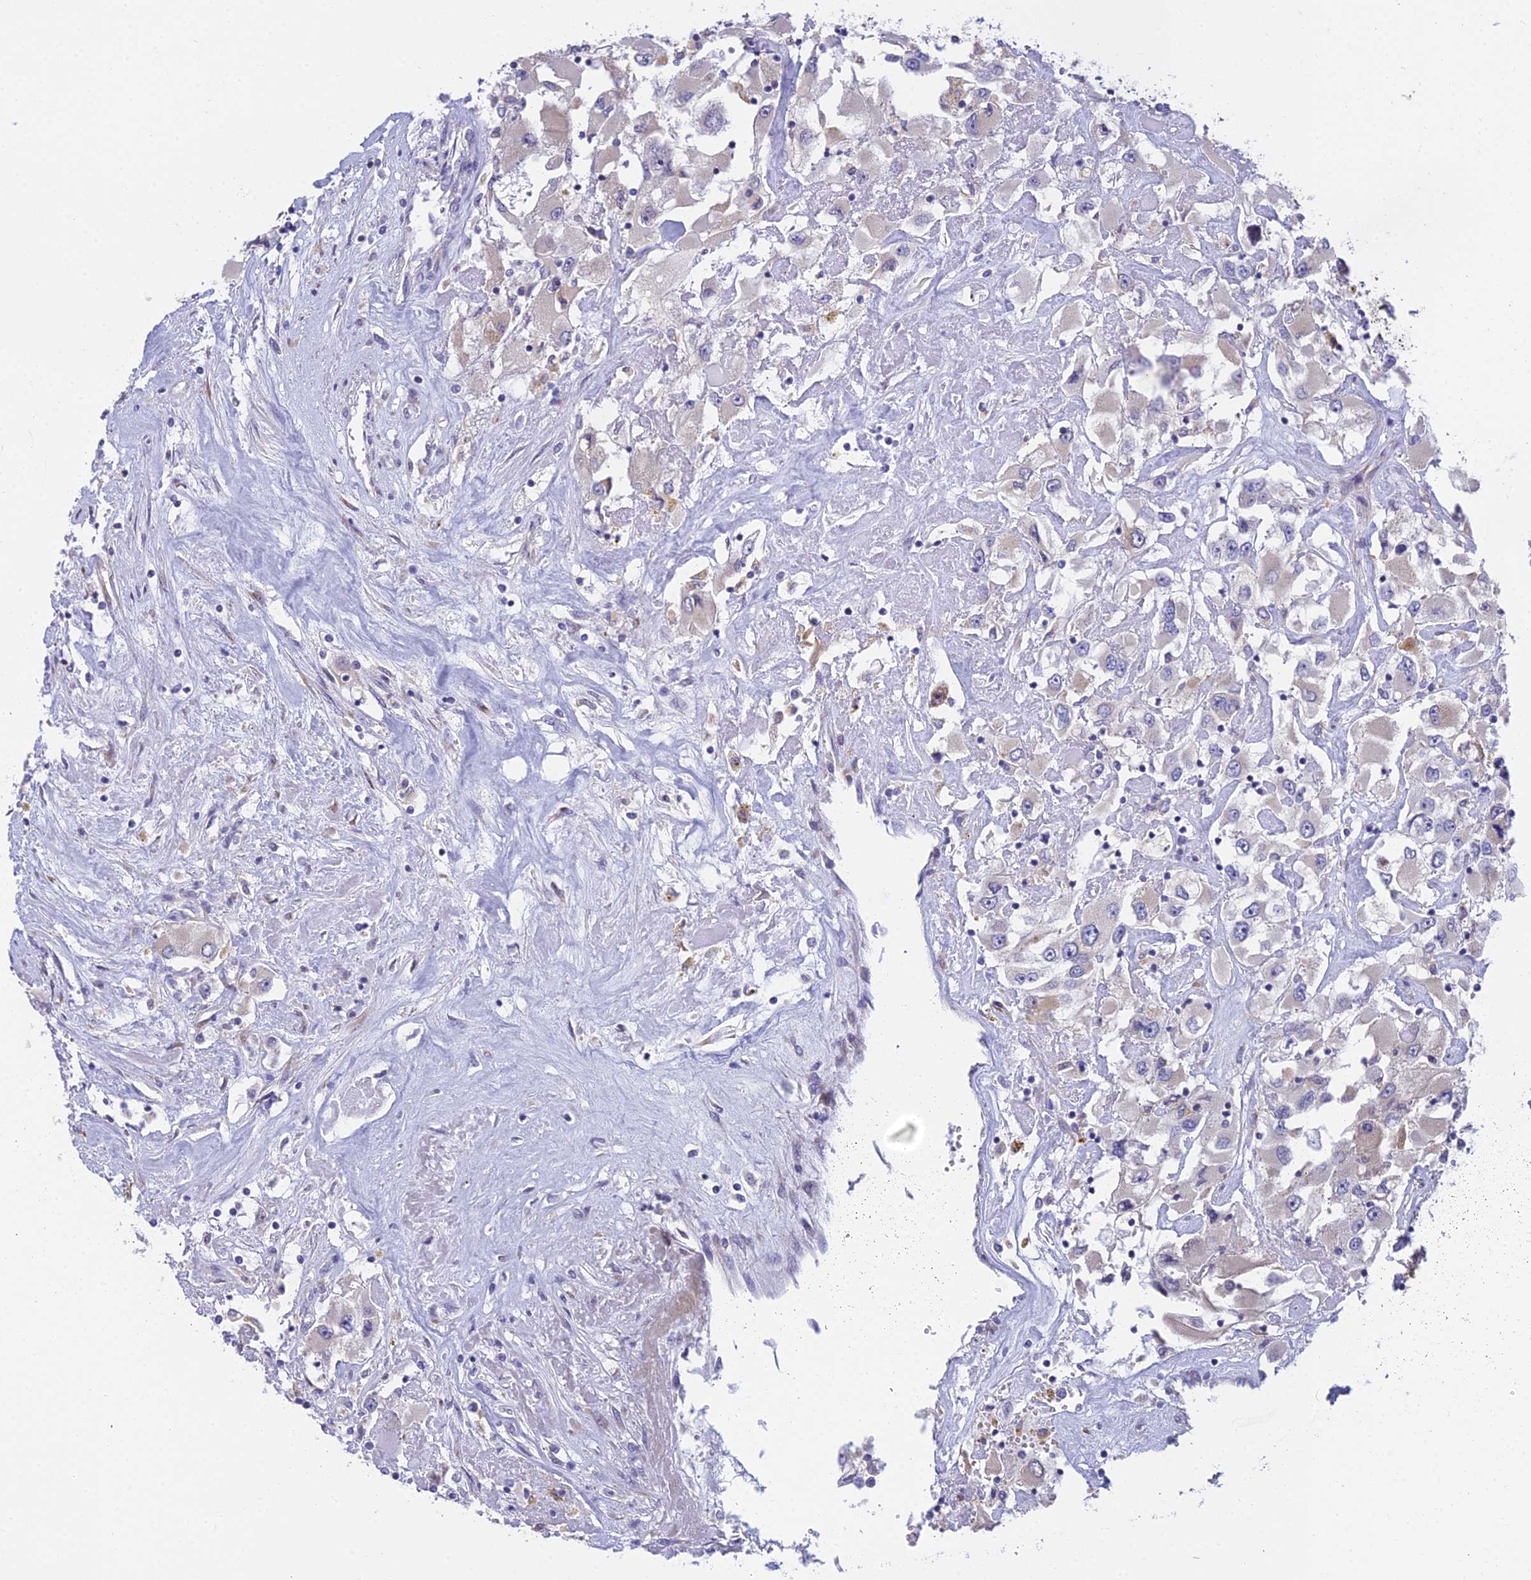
{"staining": {"intensity": "negative", "quantity": "none", "location": "none"}, "tissue": "renal cancer", "cell_type": "Tumor cells", "image_type": "cancer", "snomed": [{"axis": "morphology", "description": "Adenocarcinoma, NOS"}, {"axis": "topography", "description": "Kidney"}], "caption": "Human renal cancer (adenocarcinoma) stained for a protein using immunohistochemistry shows no staining in tumor cells.", "gene": "CLCN7", "patient": {"sex": "female", "age": 52}}